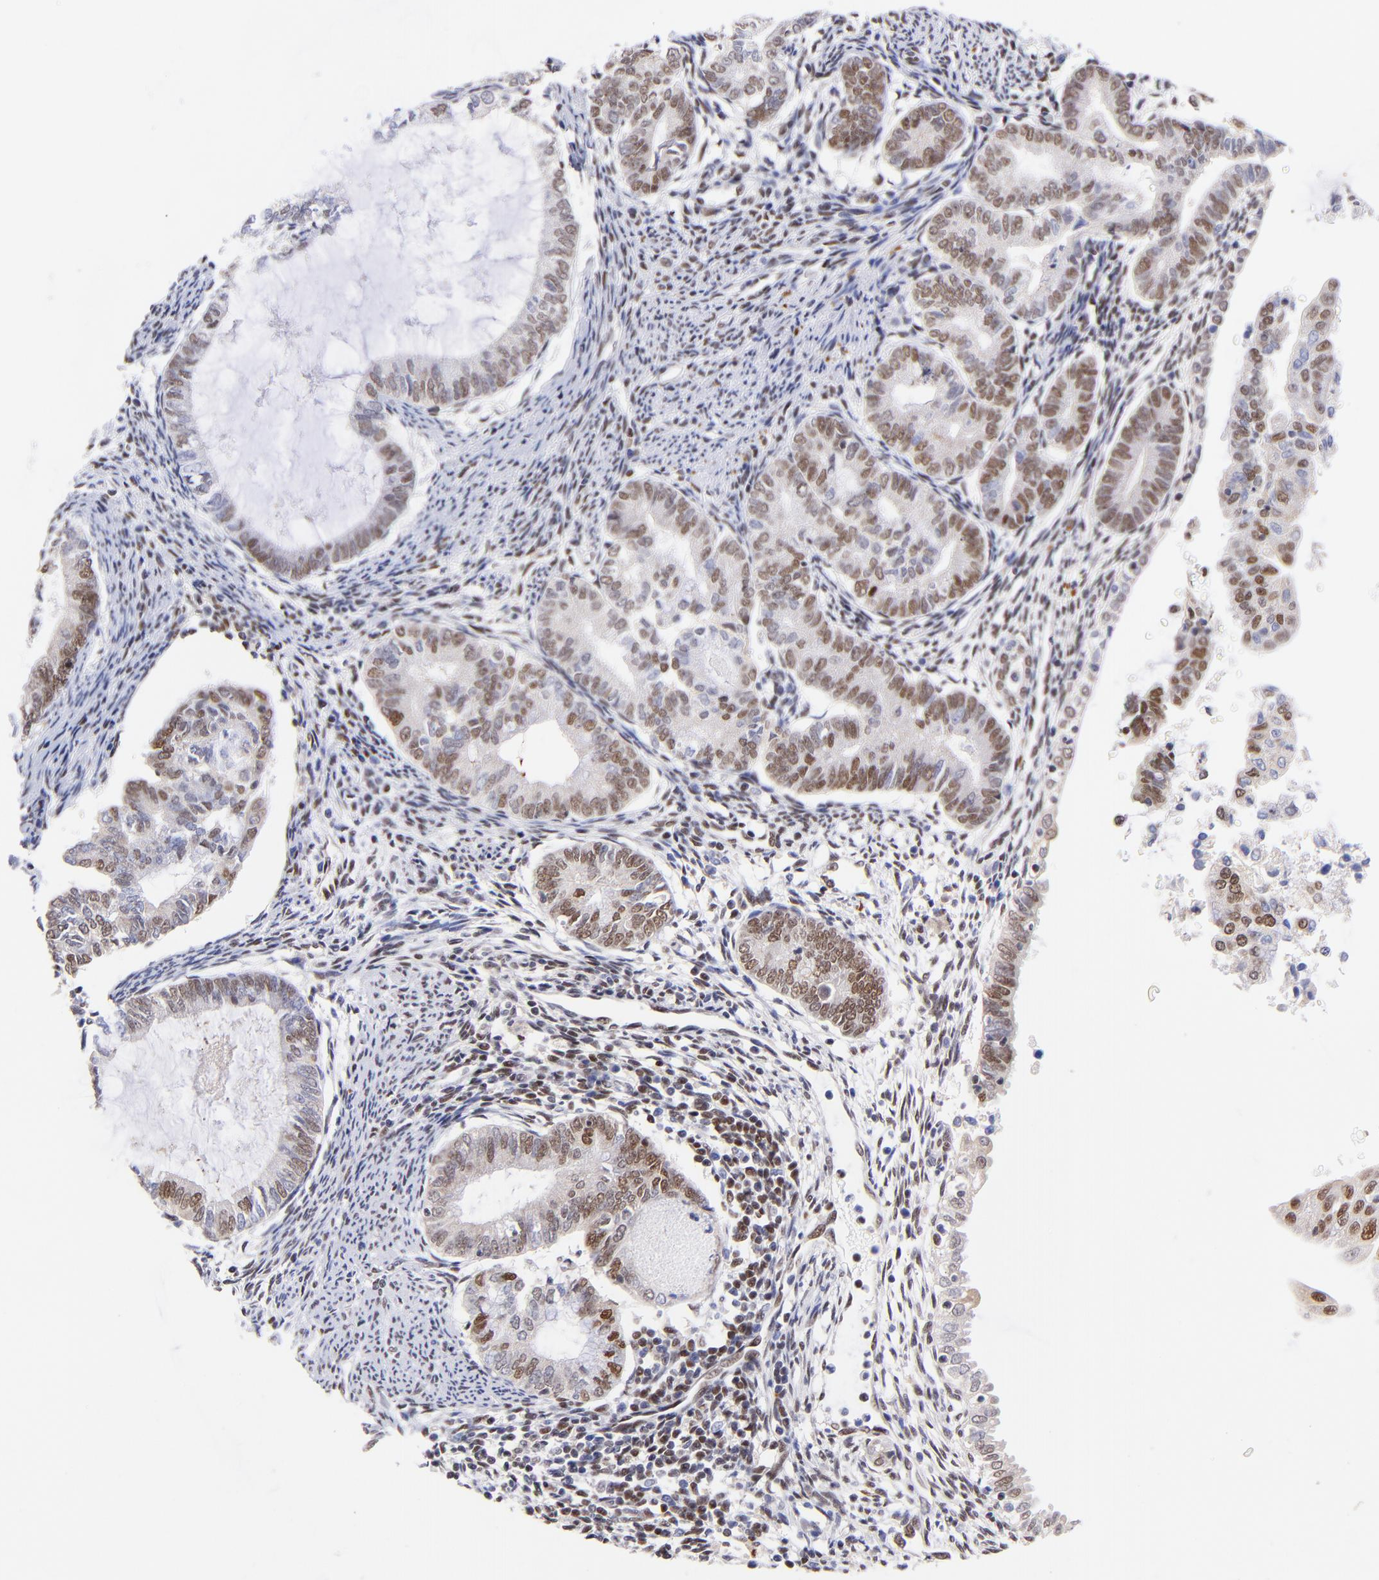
{"staining": {"intensity": "moderate", "quantity": "25%-75%", "location": "nuclear"}, "tissue": "endometrial cancer", "cell_type": "Tumor cells", "image_type": "cancer", "snomed": [{"axis": "morphology", "description": "Adenocarcinoma, NOS"}, {"axis": "topography", "description": "Endometrium"}], "caption": "Immunohistochemistry (IHC) staining of endometrial cancer (adenocarcinoma), which exhibits medium levels of moderate nuclear staining in approximately 25%-75% of tumor cells indicating moderate nuclear protein expression. The staining was performed using DAB (brown) for protein detection and nuclei were counterstained in hematoxylin (blue).", "gene": "MIDEAS", "patient": {"sex": "female", "age": 63}}